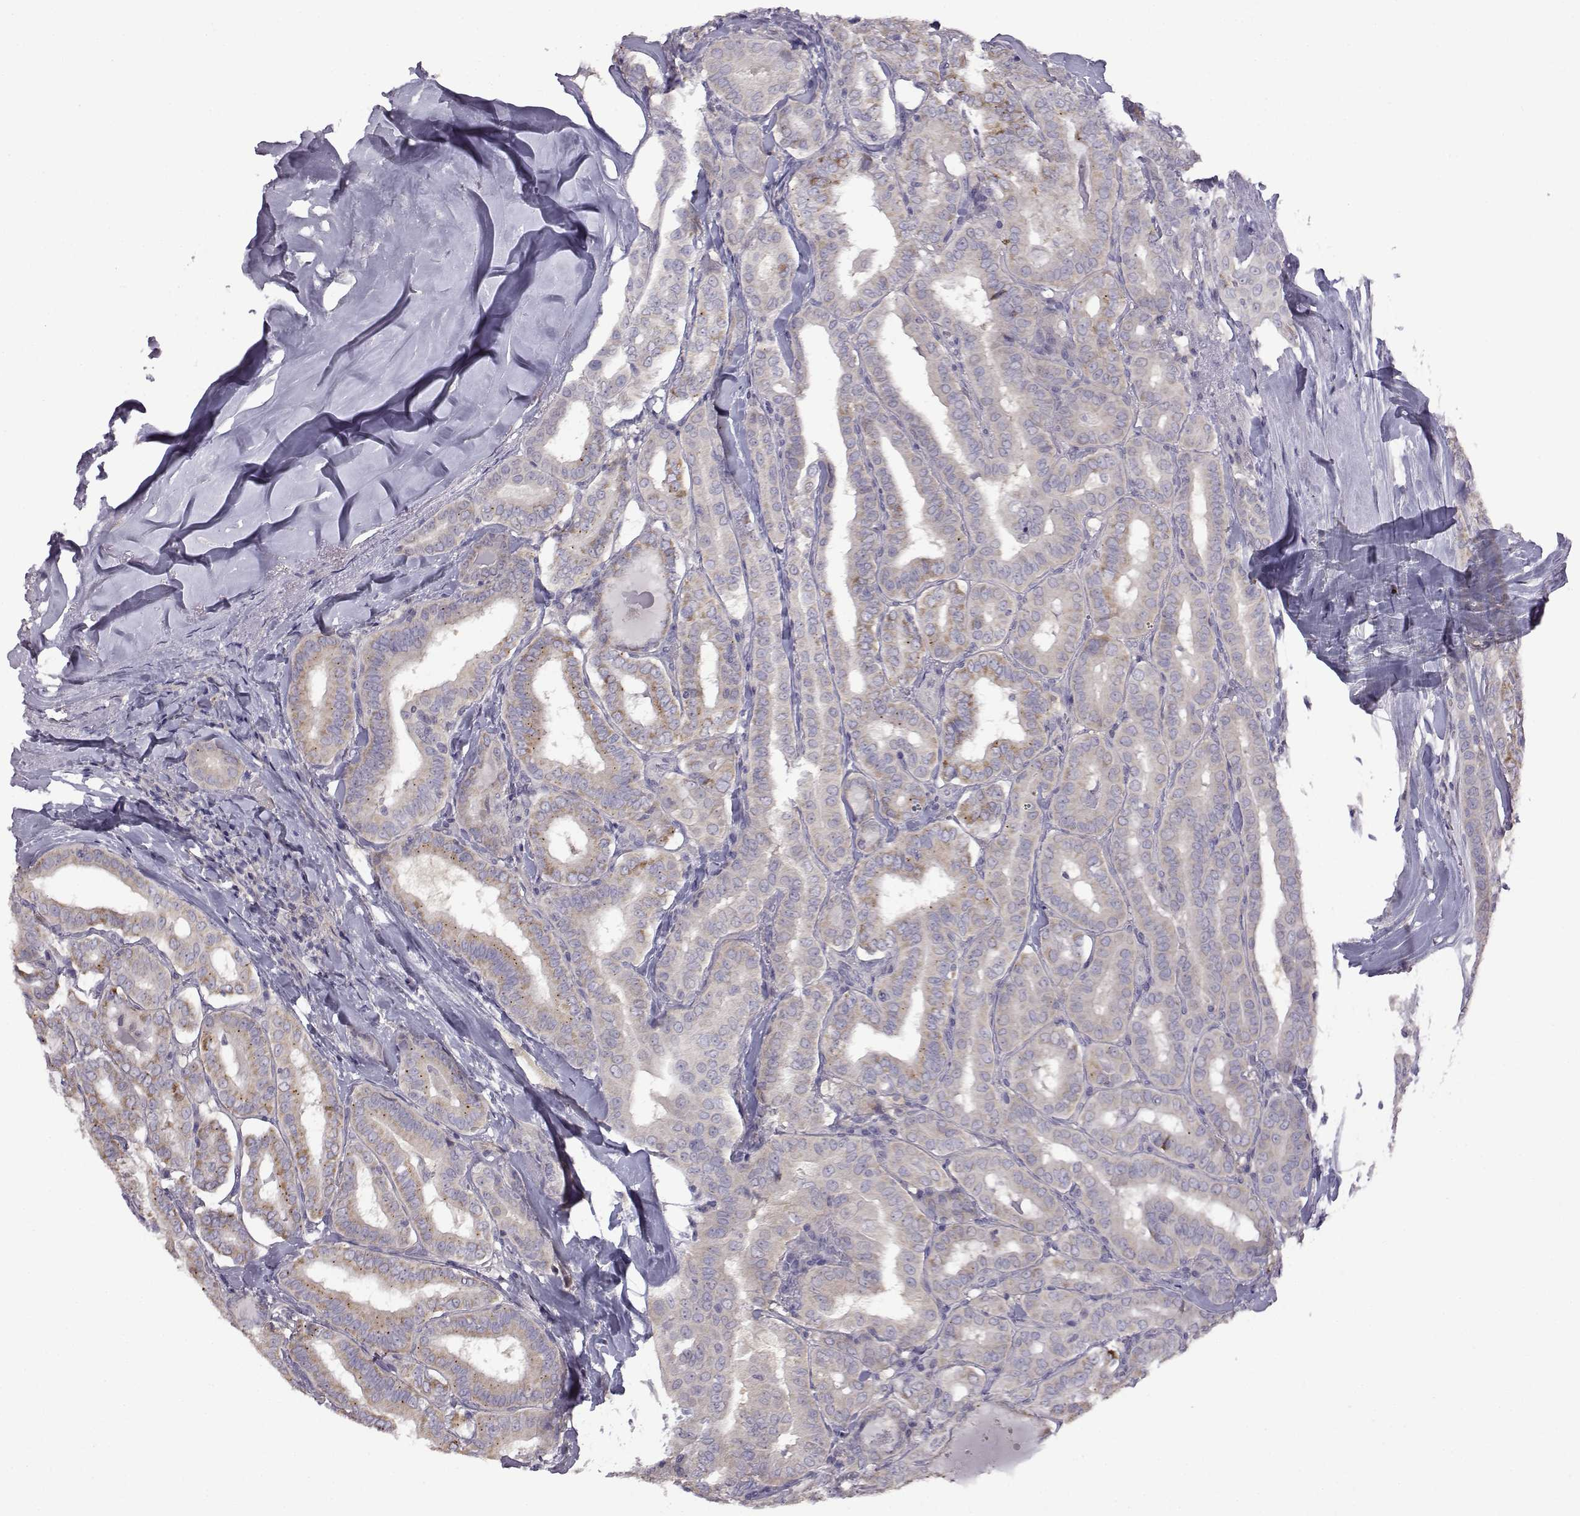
{"staining": {"intensity": "moderate", "quantity": "<25%", "location": "cytoplasmic/membranous"}, "tissue": "thyroid cancer", "cell_type": "Tumor cells", "image_type": "cancer", "snomed": [{"axis": "morphology", "description": "Papillary adenocarcinoma, NOS"}, {"axis": "morphology", "description": "Papillary adenoma metastatic"}, {"axis": "topography", "description": "Thyroid gland"}], "caption": "Thyroid cancer stained with DAB immunohistochemistry shows low levels of moderate cytoplasmic/membranous positivity in approximately <25% of tumor cells.", "gene": "VGF", "patient": {"sex": "female", "age": 50}}